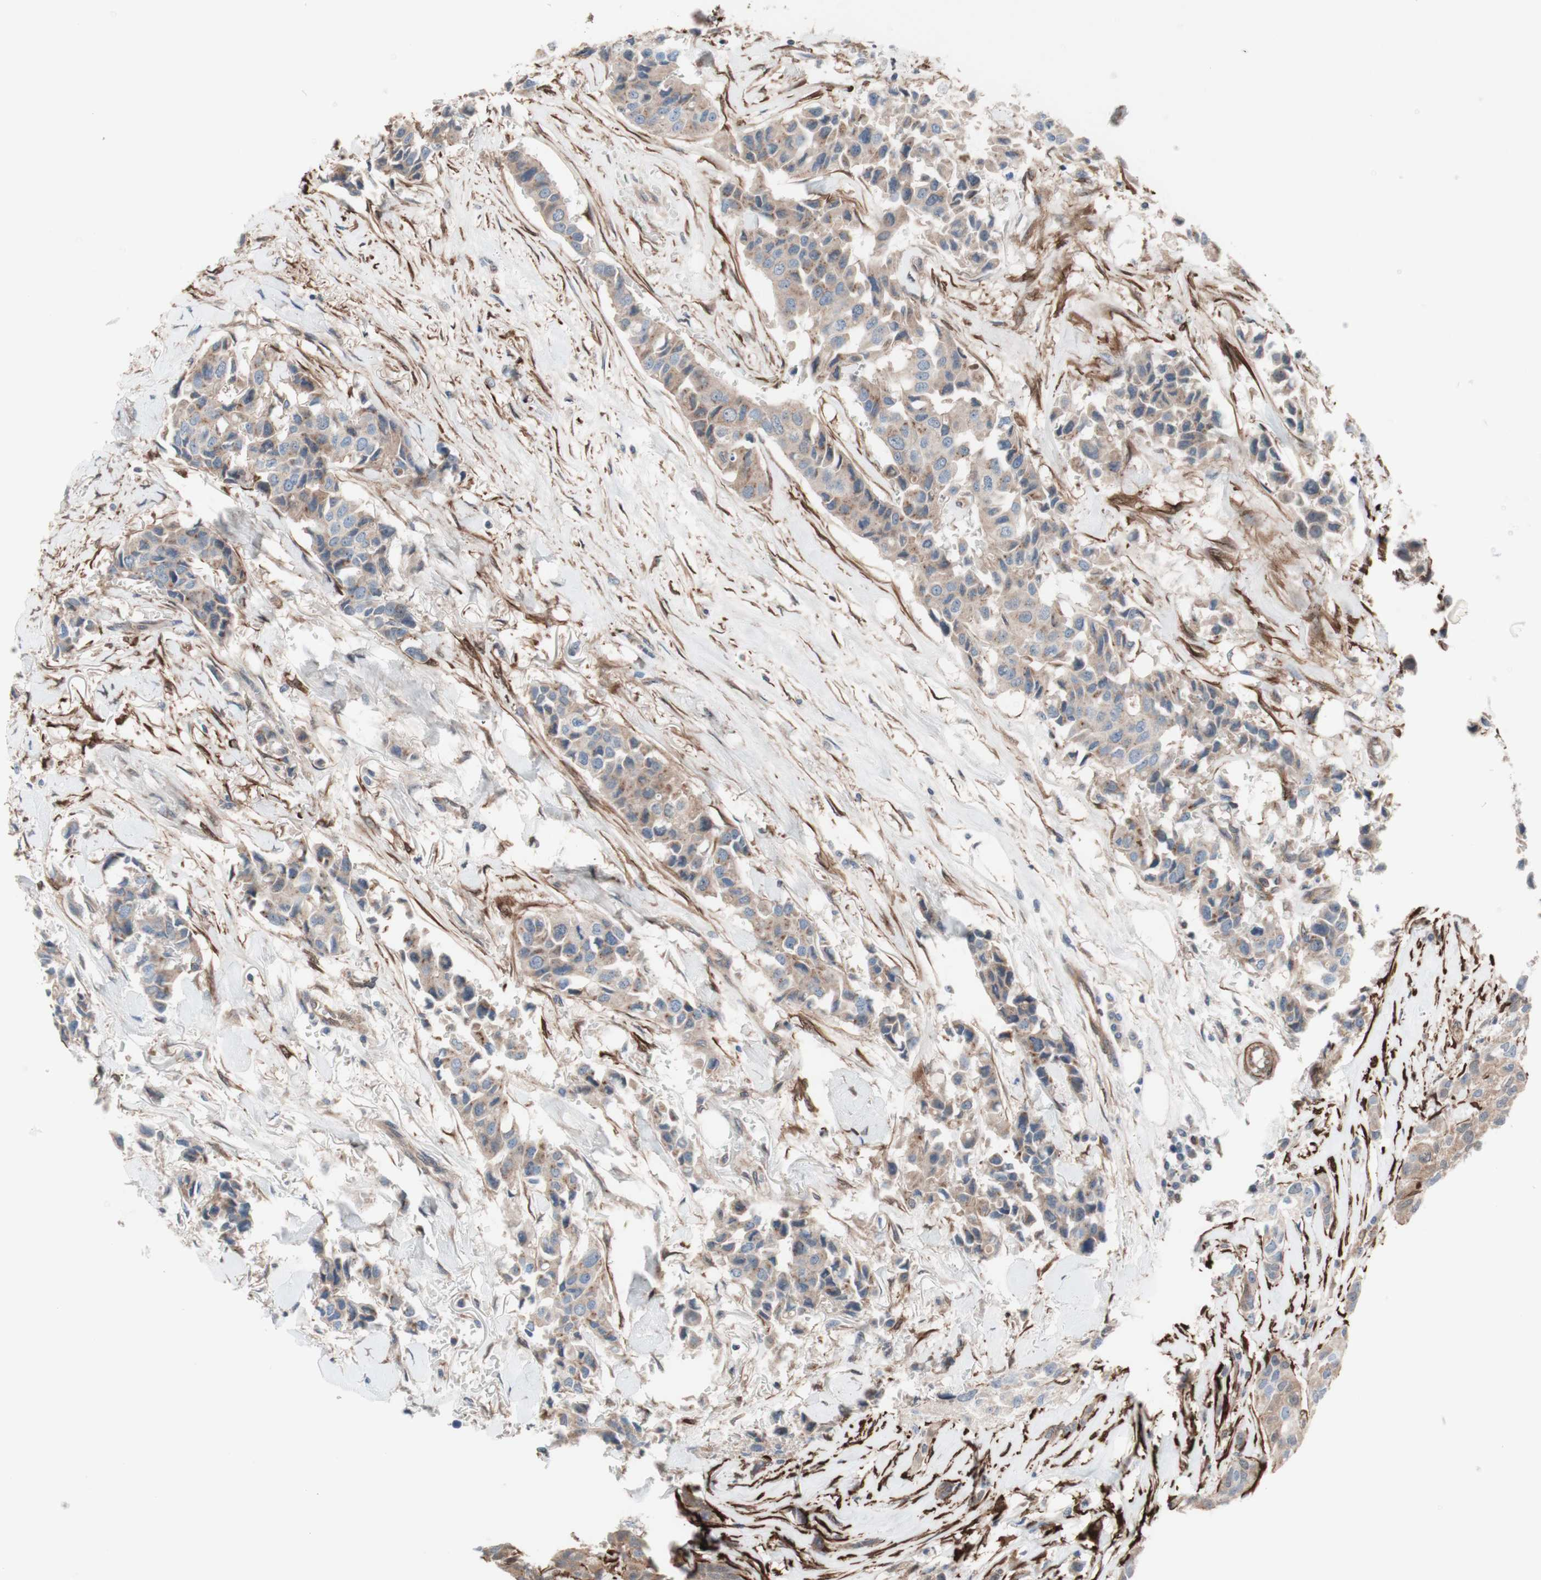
{"staining": {"intensity": "weak", "quantity": ">75%", "location": "cytoplasmic/membranous"}, "tissue": "breast cancer", "cell_type": "Tumor cells", "image_type": "cancer", "snomed": [{"axis": "morphology", "description": "Duct carcinoma"}, {"axis": "topography", "description": "Breast"}], "caption": "Immunohistochemical staining of human breast invasive ductal carcinoma displays low levels of weak cytoplasmic/membranous staining in about >75% of tumor cells.", "gene": "CNN3", "patient": {"sex": "female", "age": 80}}